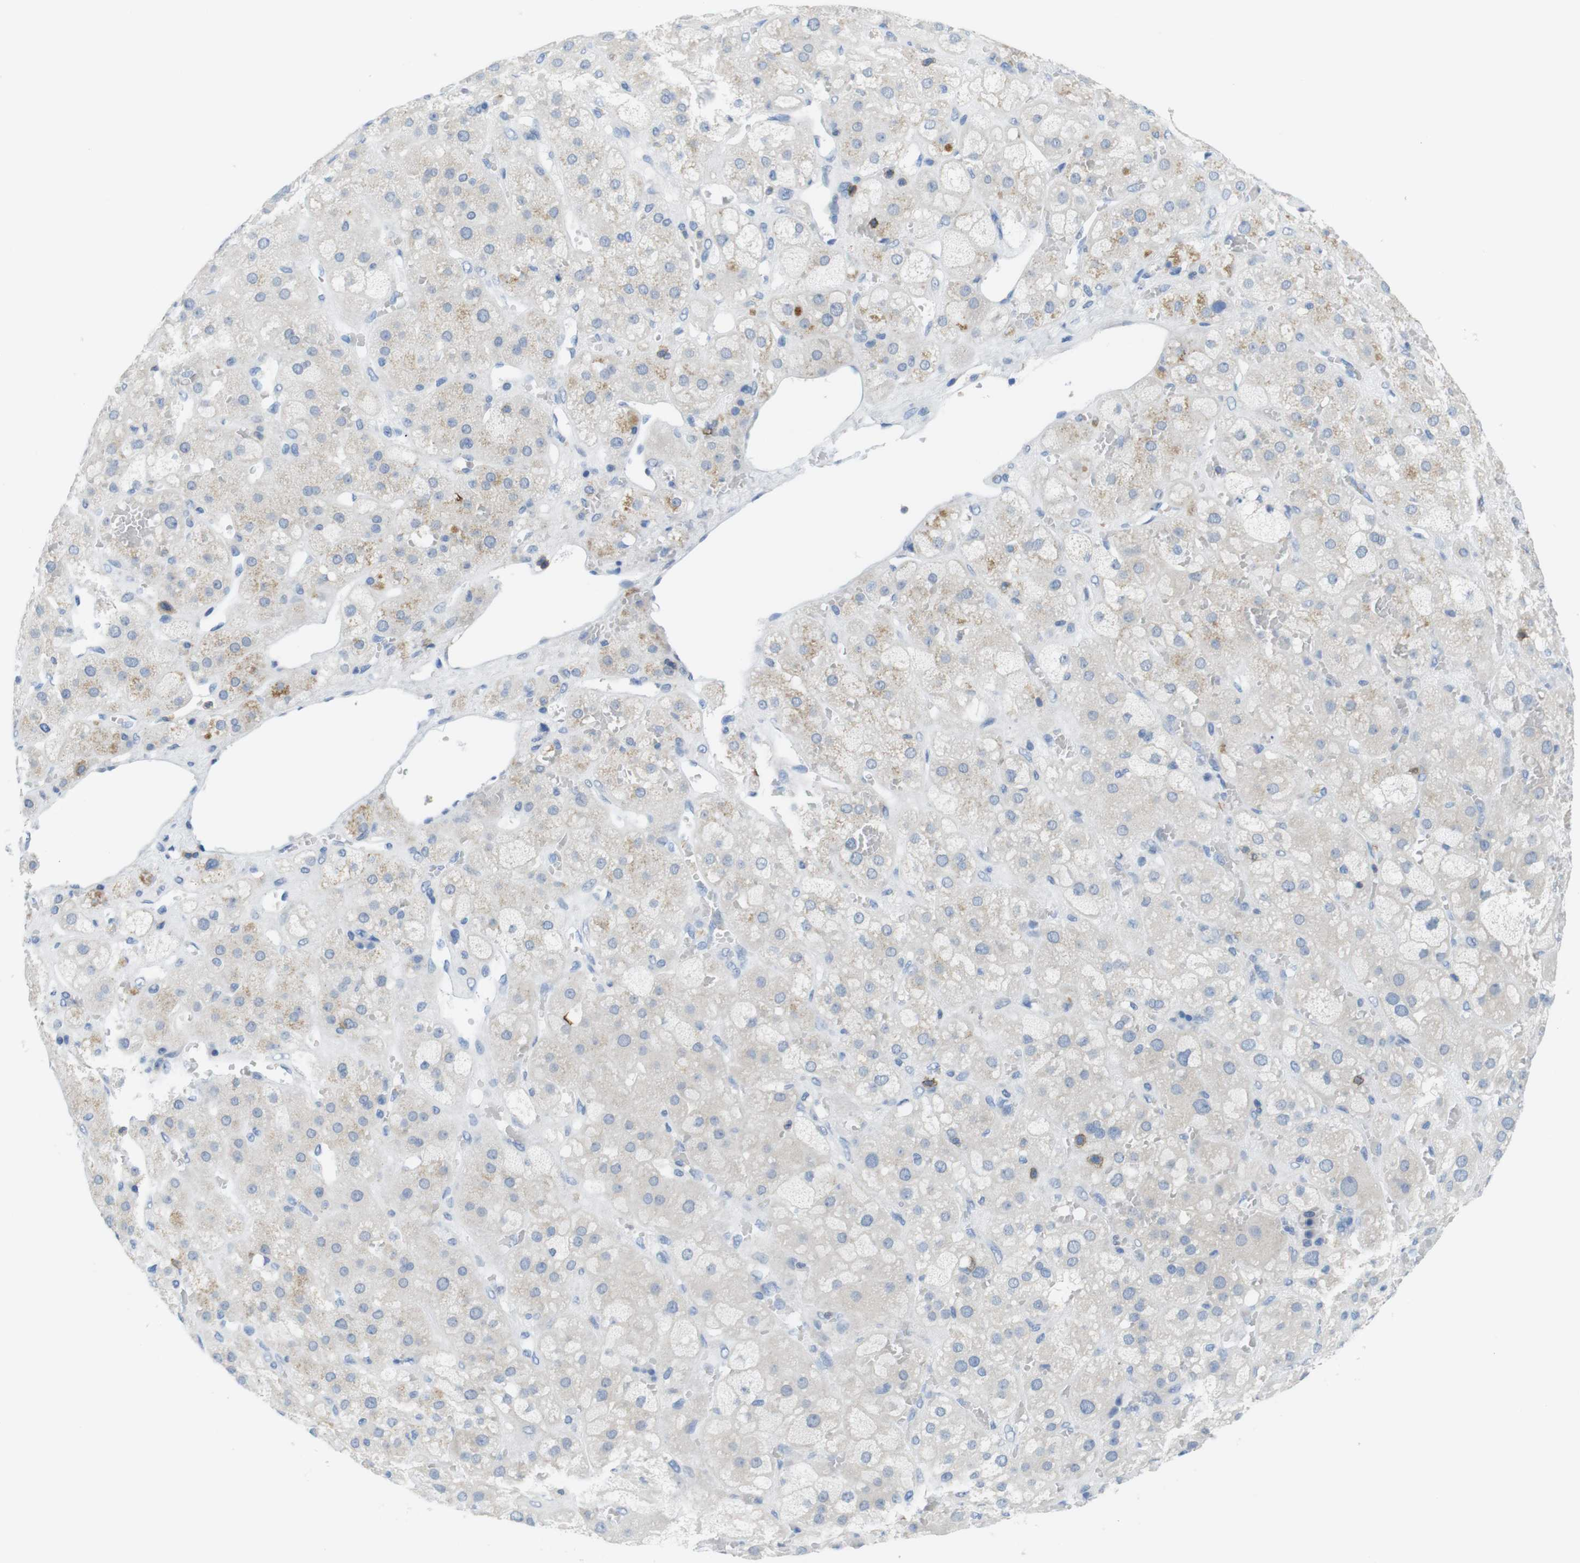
{"staining": {"intensity": "moderate", "quantity": "<25%", "location": "cytoplasmic/membranous"}, "tissue": "adrenal gland", "cell_type": "Glandular cells", "image_type": "normal", "snomed": [{"axis": "morphology", "description": "Normal tissue, NOS"}, {"axis": "topography", "description": "Adrenal gland"}], "caption": "Protein expression analysis of benign human adrenal gland reveals moderate cytoplasmic/membranous staining in about <25% of glandular cells.", "gene": "CD5", "patient": {"sex": "female", "age": 47}}